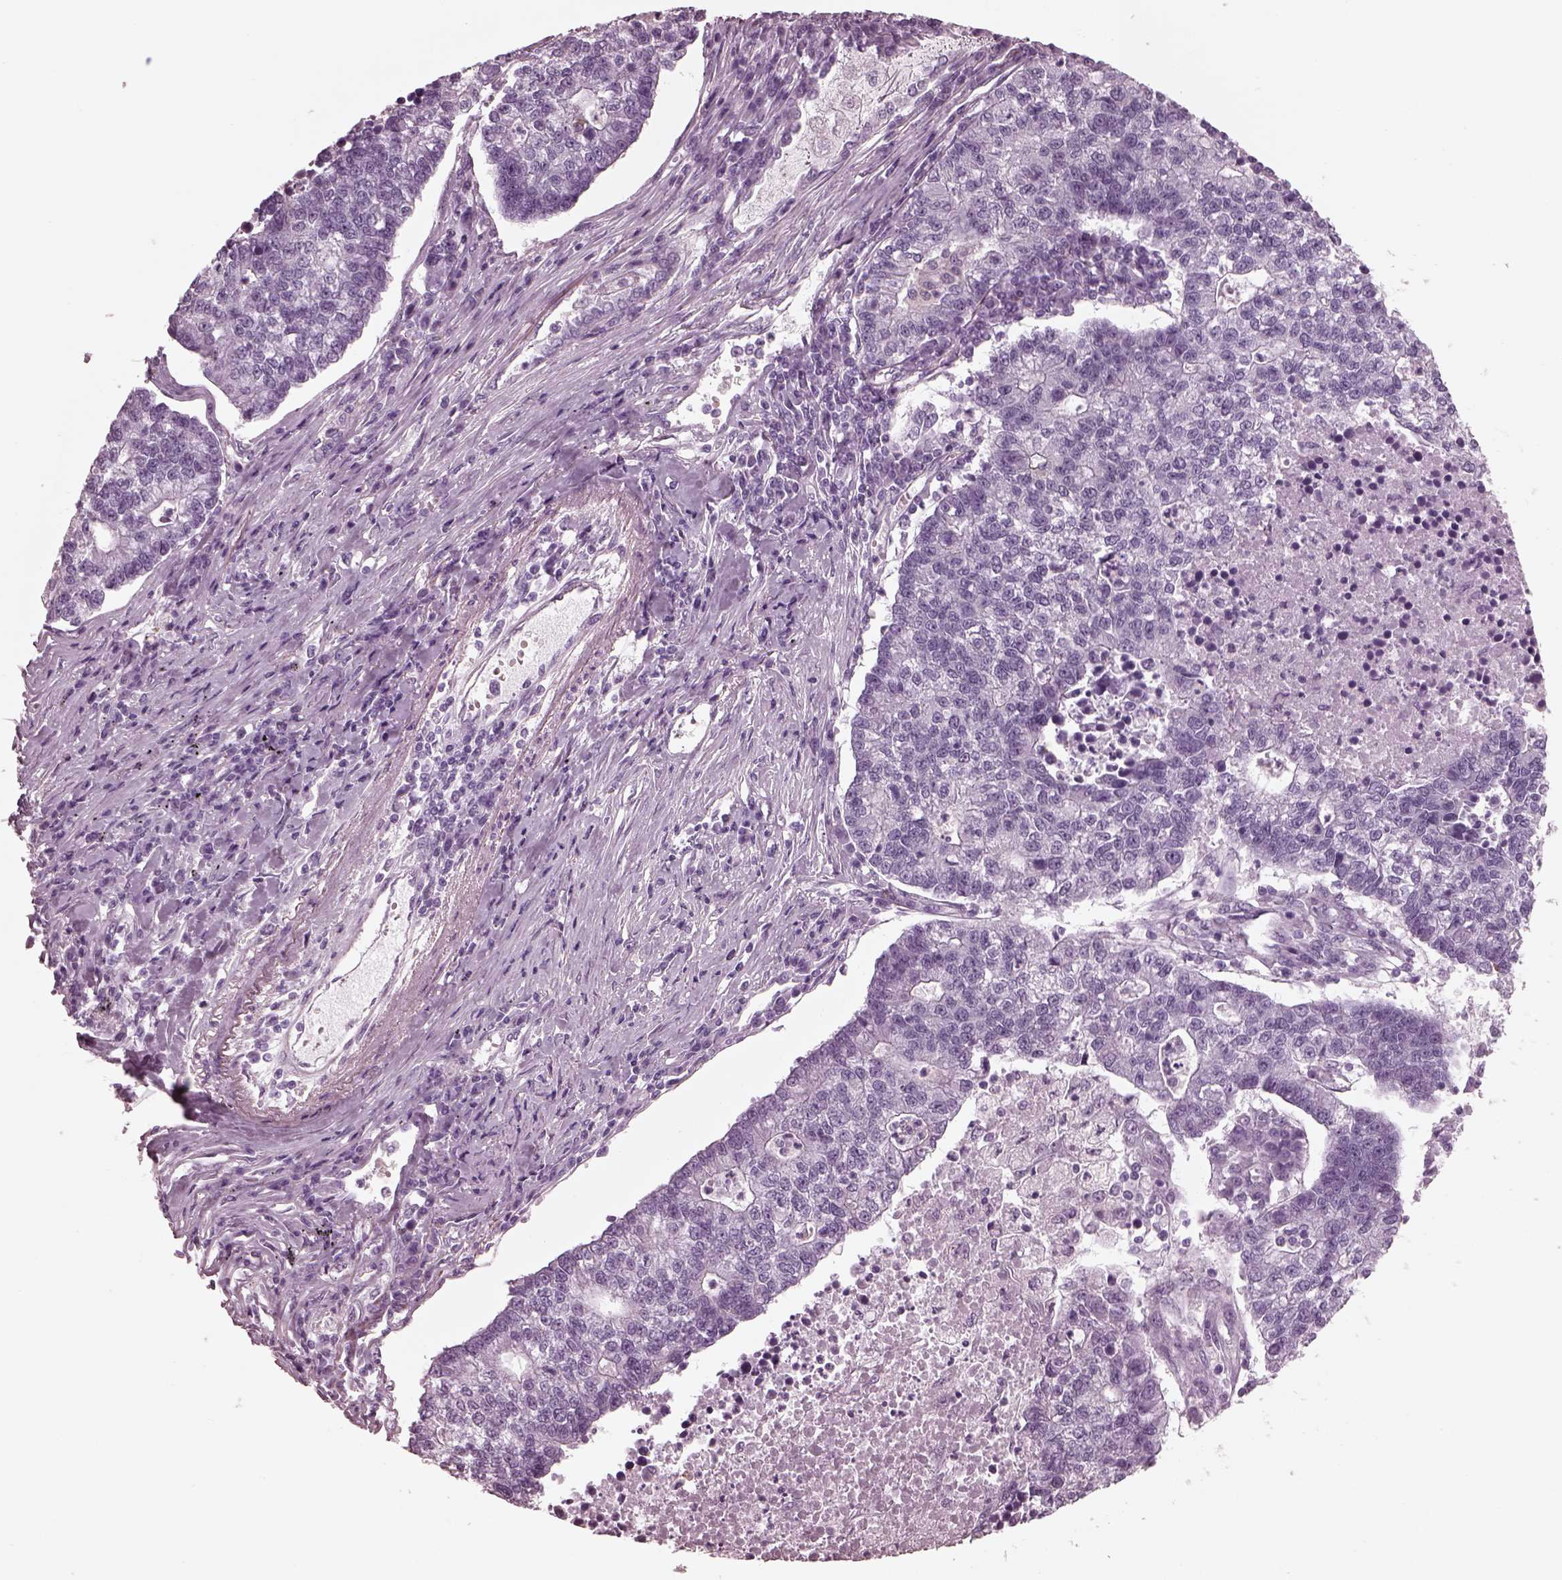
{"staining": {"intensity": "negative", "quantity": "none", "location": "none"}, "tissue": "lung cancer", "cell_type": "Tumor cells", "image_type": "cancer", "snomed": [{"axis": "morphology", "description": "Adenocarcinoma, NOS"}, {"axis": "topography", "description": "Lung"}], "caption": "Protein analysis of adenocarcinoma (lung) shows no significant expression in tumor cells.", "gene": "CGA", "patient": {"sex": "male", "age": 57}}